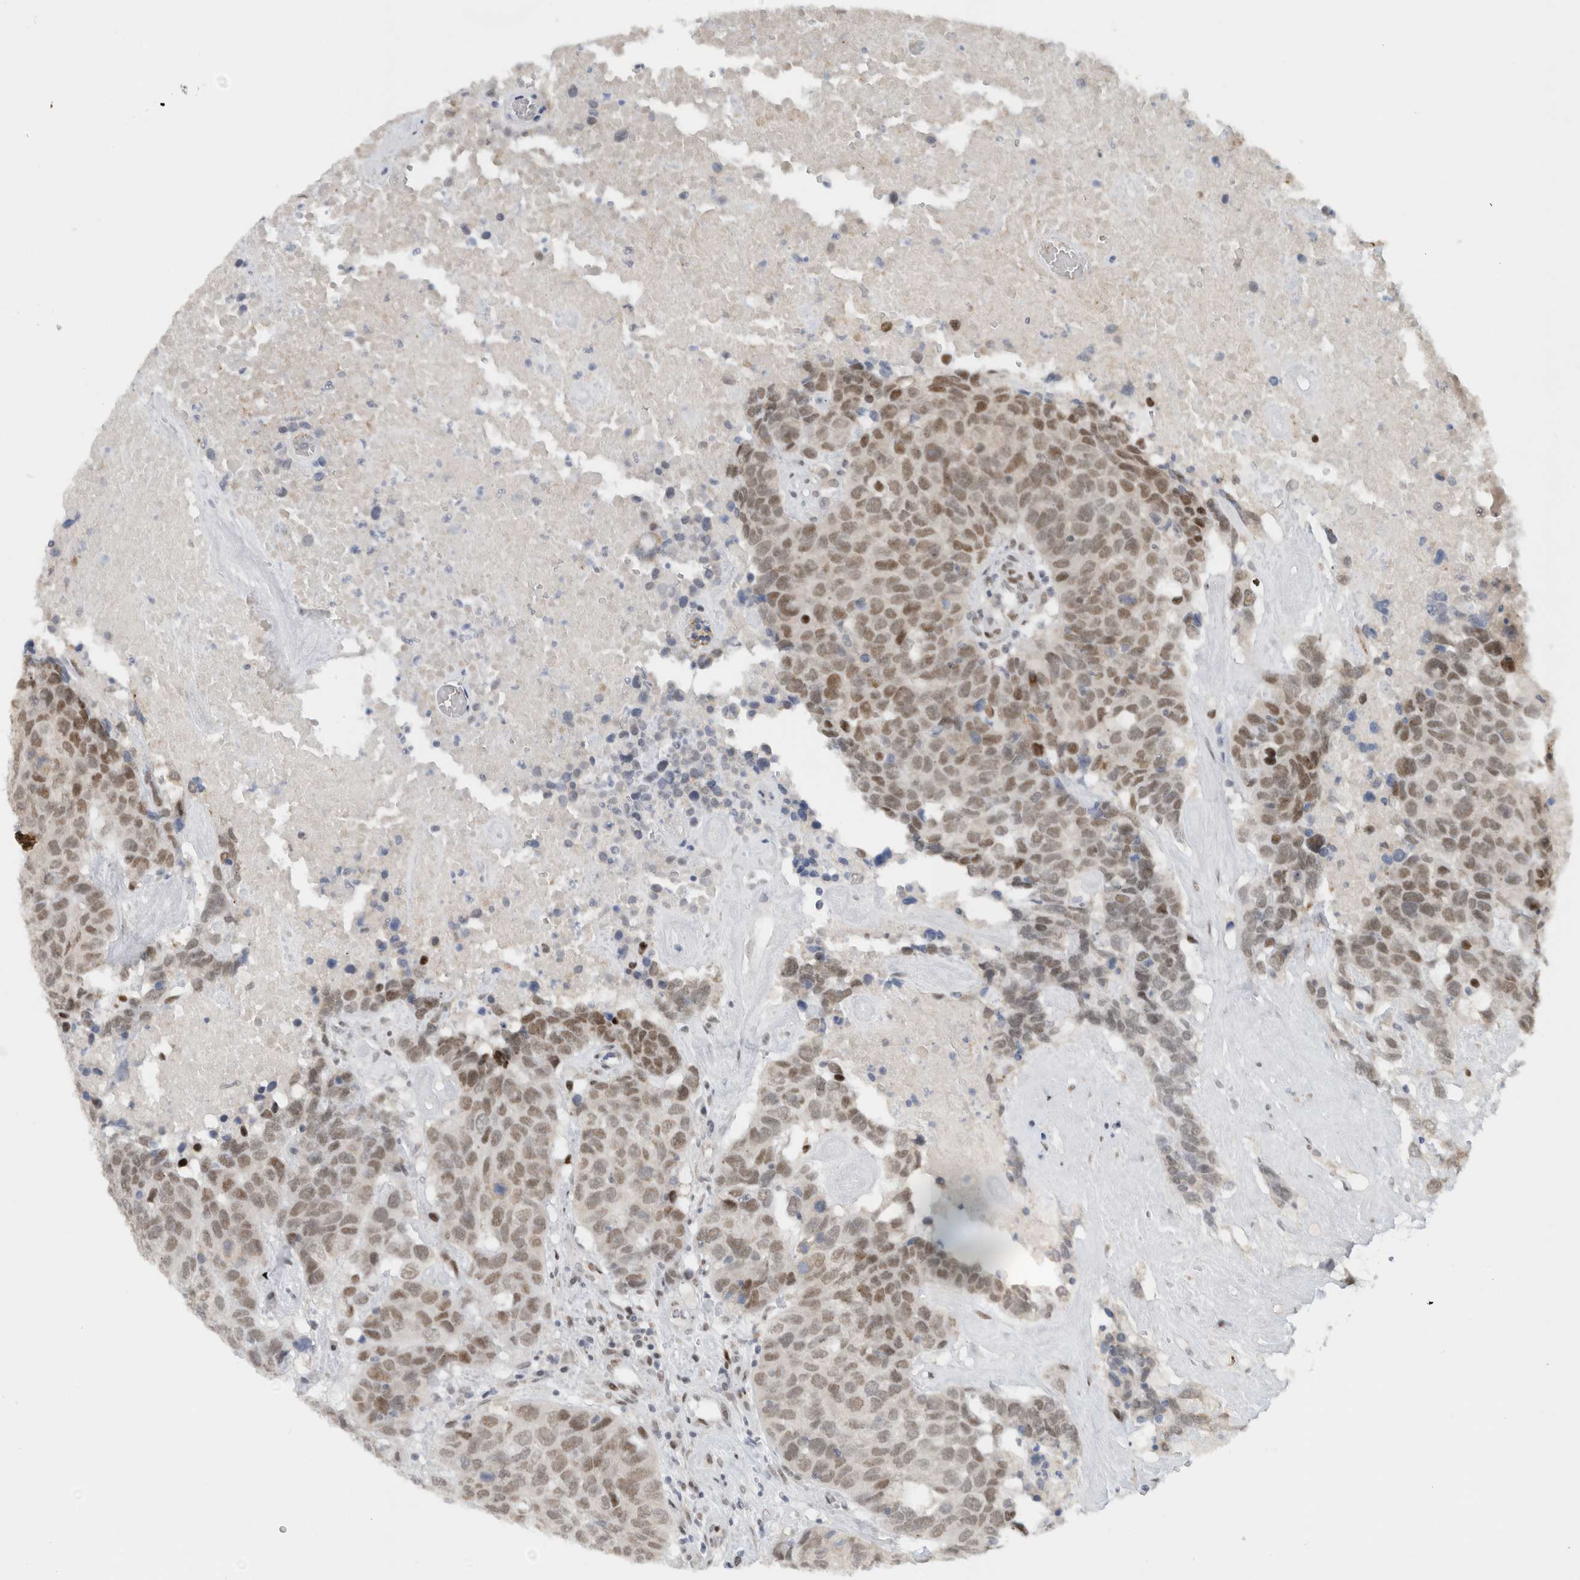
{"staining": {"intensity": "moderate", "quantity": ">75%", "location": "nuclear"}, "tissue": "head and neck cancer", "cell_type": "Tumor cells", "image_type": "cancer", "snomed": [{"axis": "morphology", "description": "Squamous cell carcinoma, NOS"}, {"axis": "topography", "description": "Head-Neck"}], "caption": "Human squamous cell carcinoma (head and neck) stained with a protein marker reveals moderate staining in tumor cells.", "gene": "HNRNPR", "patient": {"sex": "male", "age": 66}}